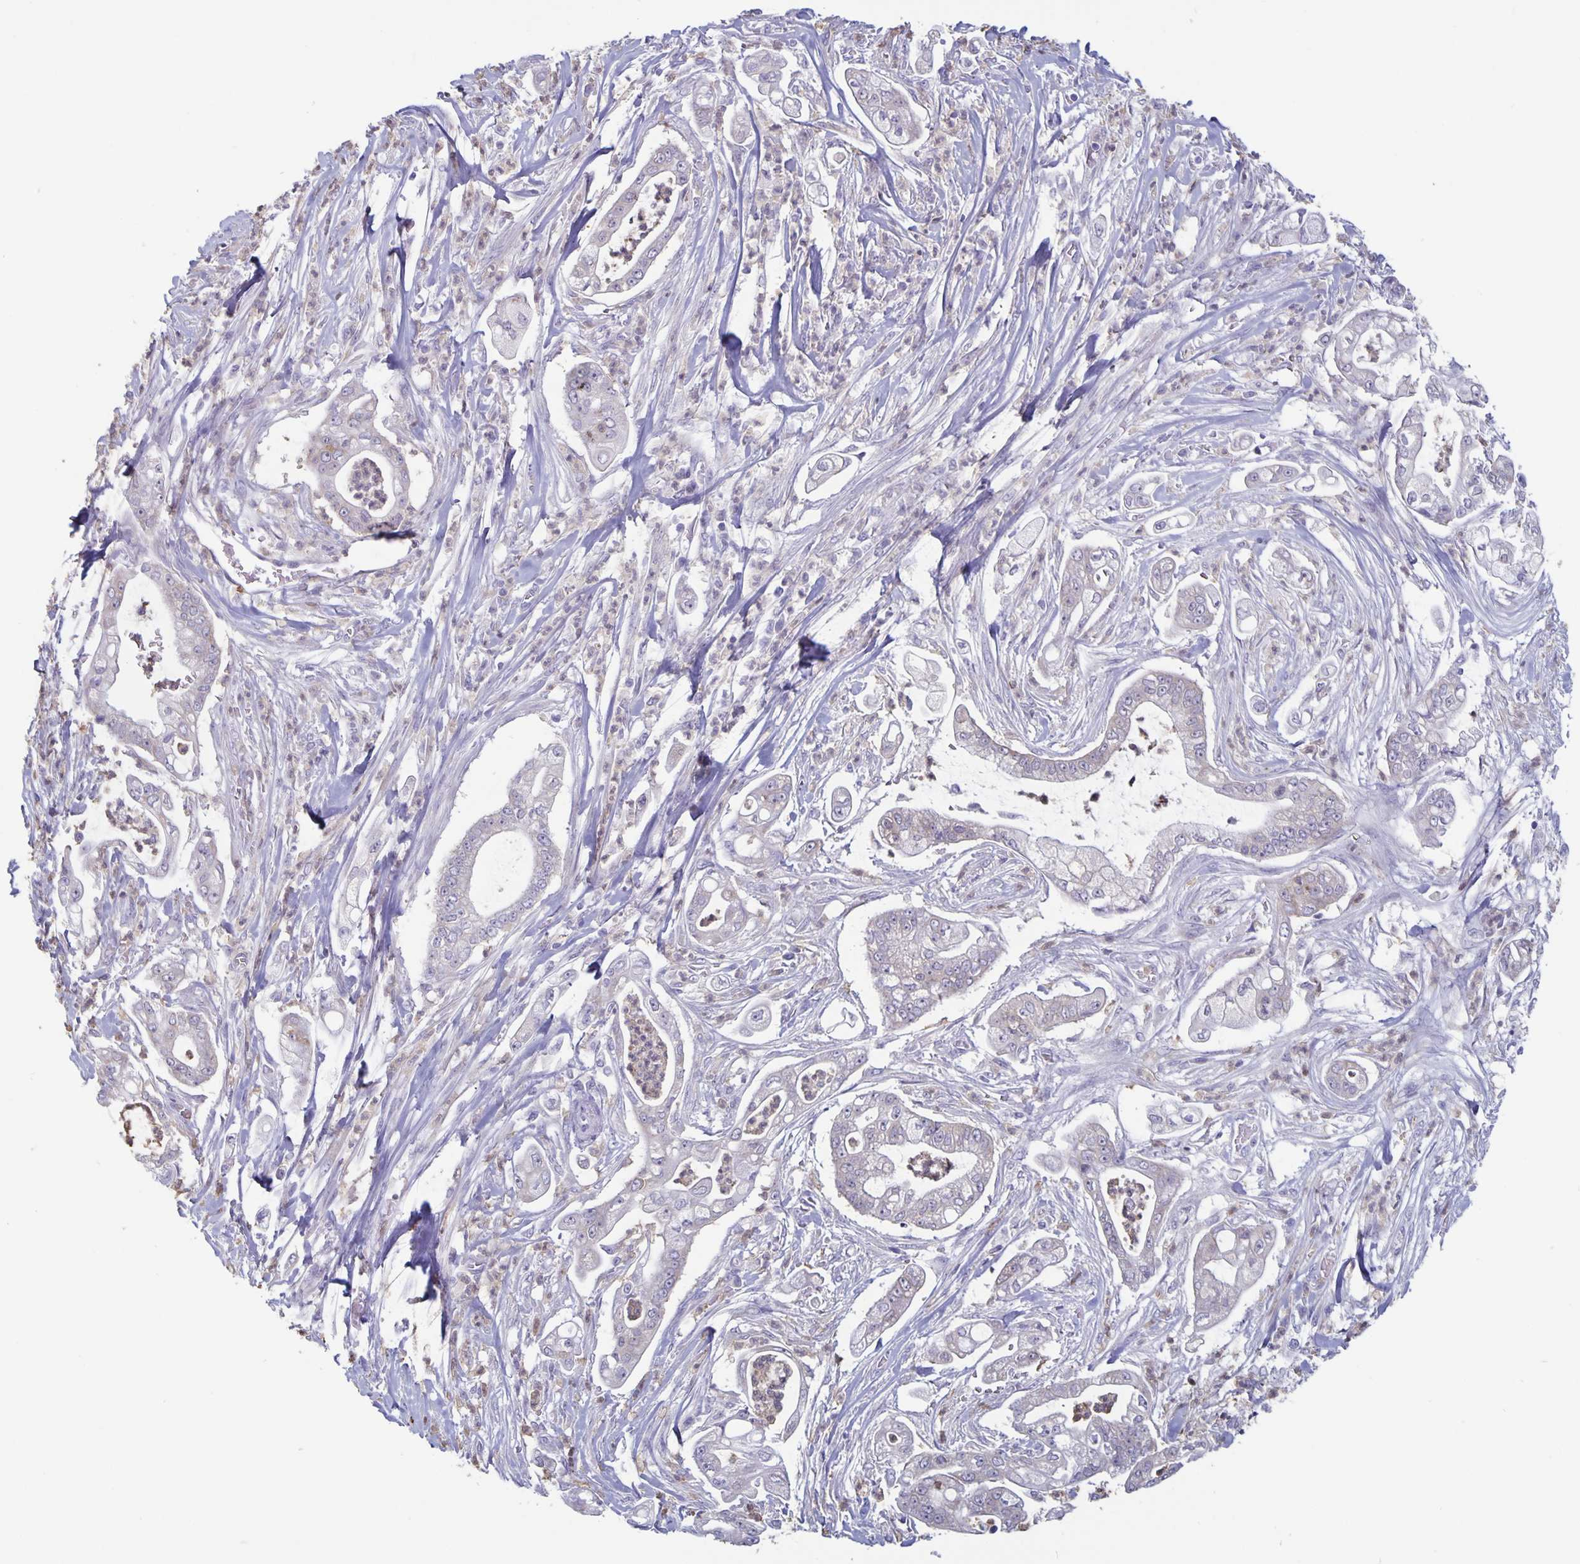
{"staining": {"intensity": "negative", "quantity": "none", "location": "none"}, "tissue": "pancreatic cancer", "cell_type": "Tumor cells", "image_type": "cancer", "snomed": [{"axis": "morphology", "description": "Adenocarcinoma, NOS"}, {"axis": "topography", "description": "Pancreas"}], "caption": "This is a image of IHC staining of pancreatic adenocarcinoma, which shows no positivity in tumor cells.", "gene": "PLCB3", "patient": {"sex": "female", "age": 69}}